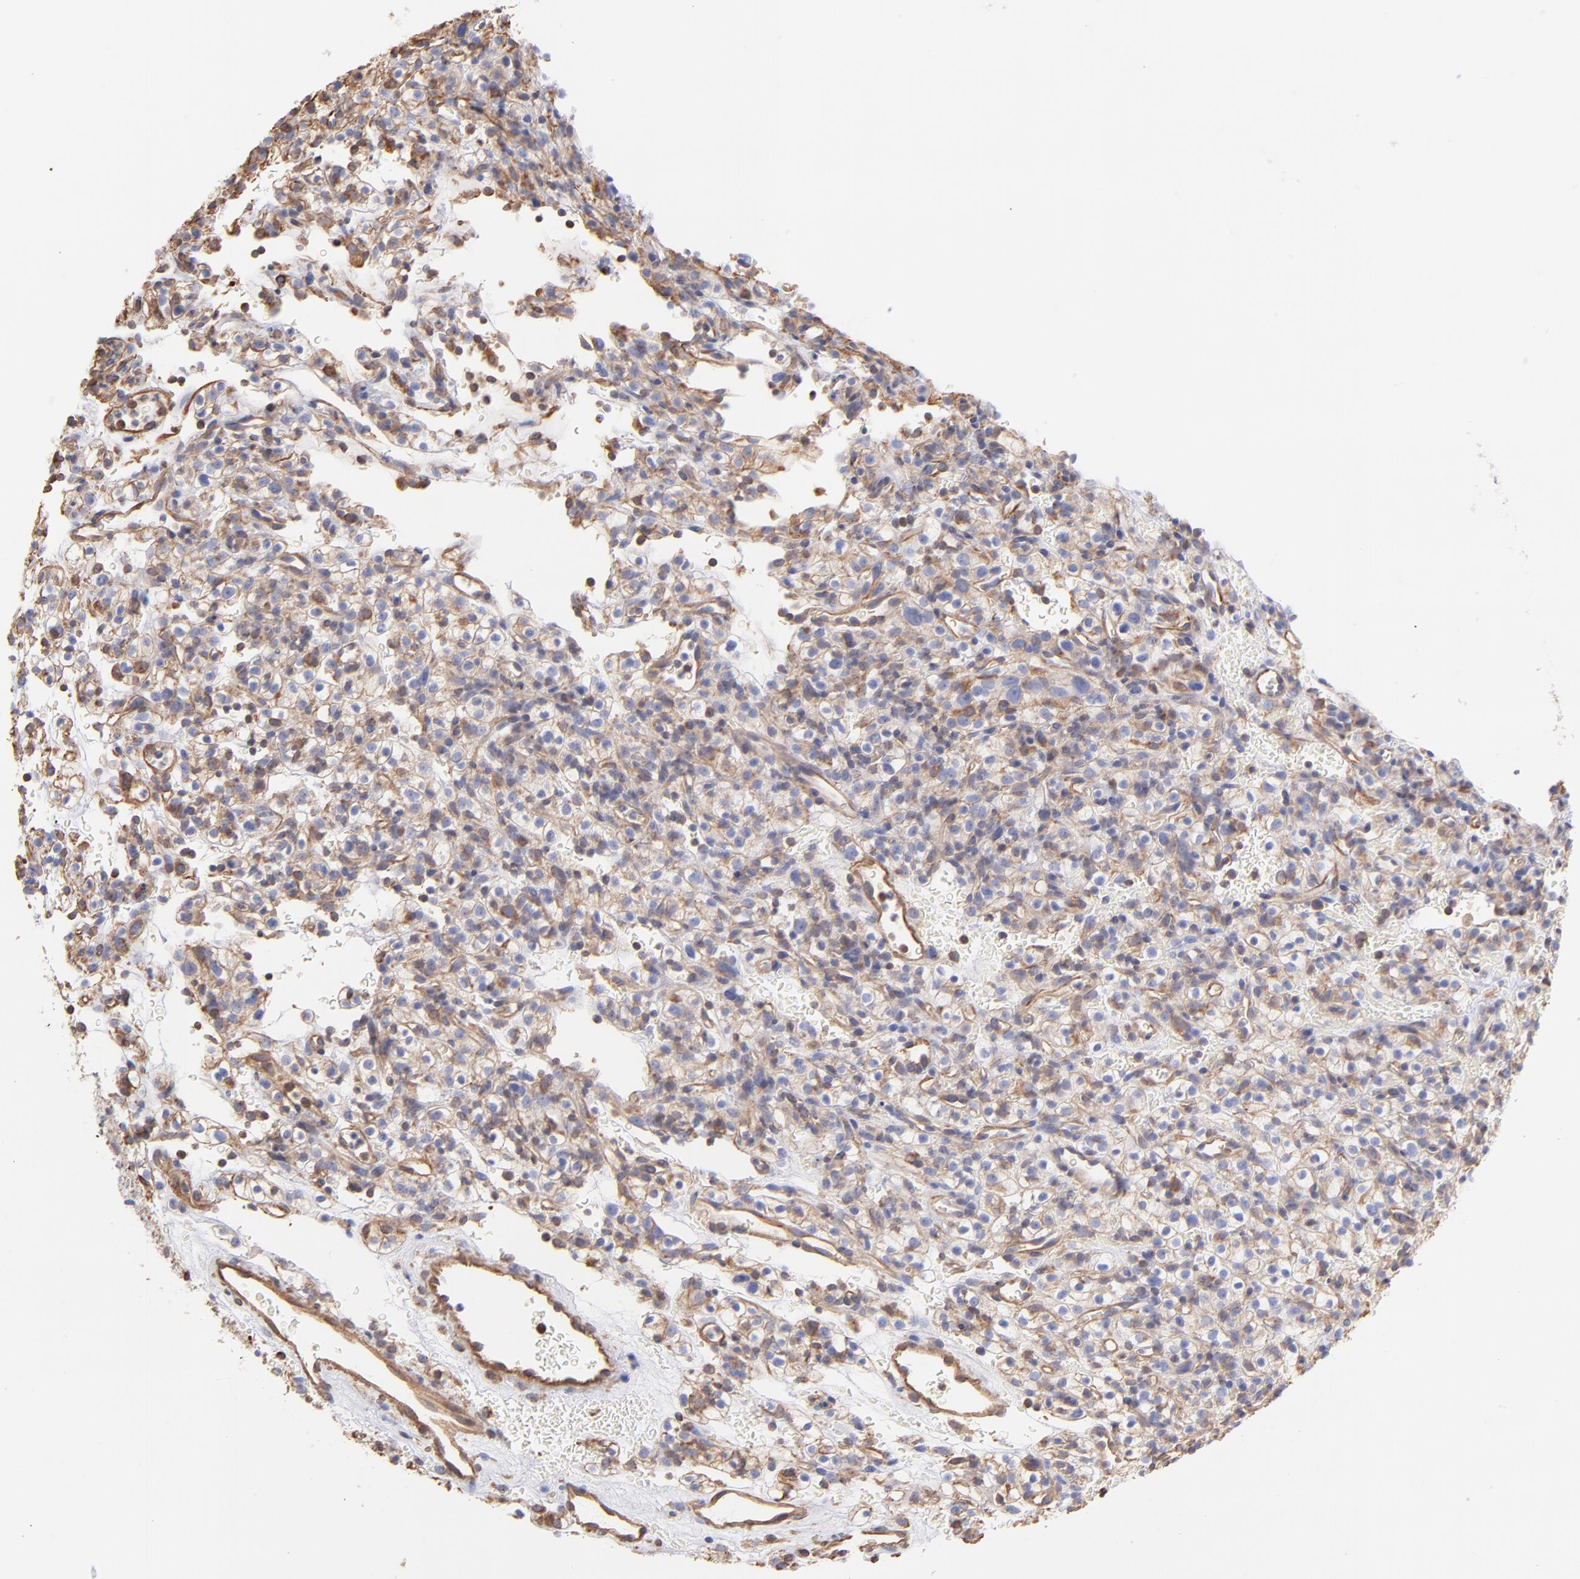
{"staining": {"intensity": "moderate", "quantity": ">75%", "location": "cytoplasmic/membranous"}, "tissue": "renal cancer", "cell_type": "Tumor cells", "image_type": "cancer", "snomed": [{"axis": "morphology", "description": "Normal tissue, NOS"}, {"axis": "morphology", "description": "Adenocarcinoma, NOS"}, {"axis": "topography", "description": "Kidney"}], "caption": "This micrograph displays renal cancer (adenocarcinoma) stained with immunohistochemistry (IHC) to label a protein in brown. The cytoplasmic/membranous of tumor cells show moderate positivity for the protein. Nuclei are counter-stained blue.", "gene": "PLEC", "patient": {"sex": "female", "age": 72}}